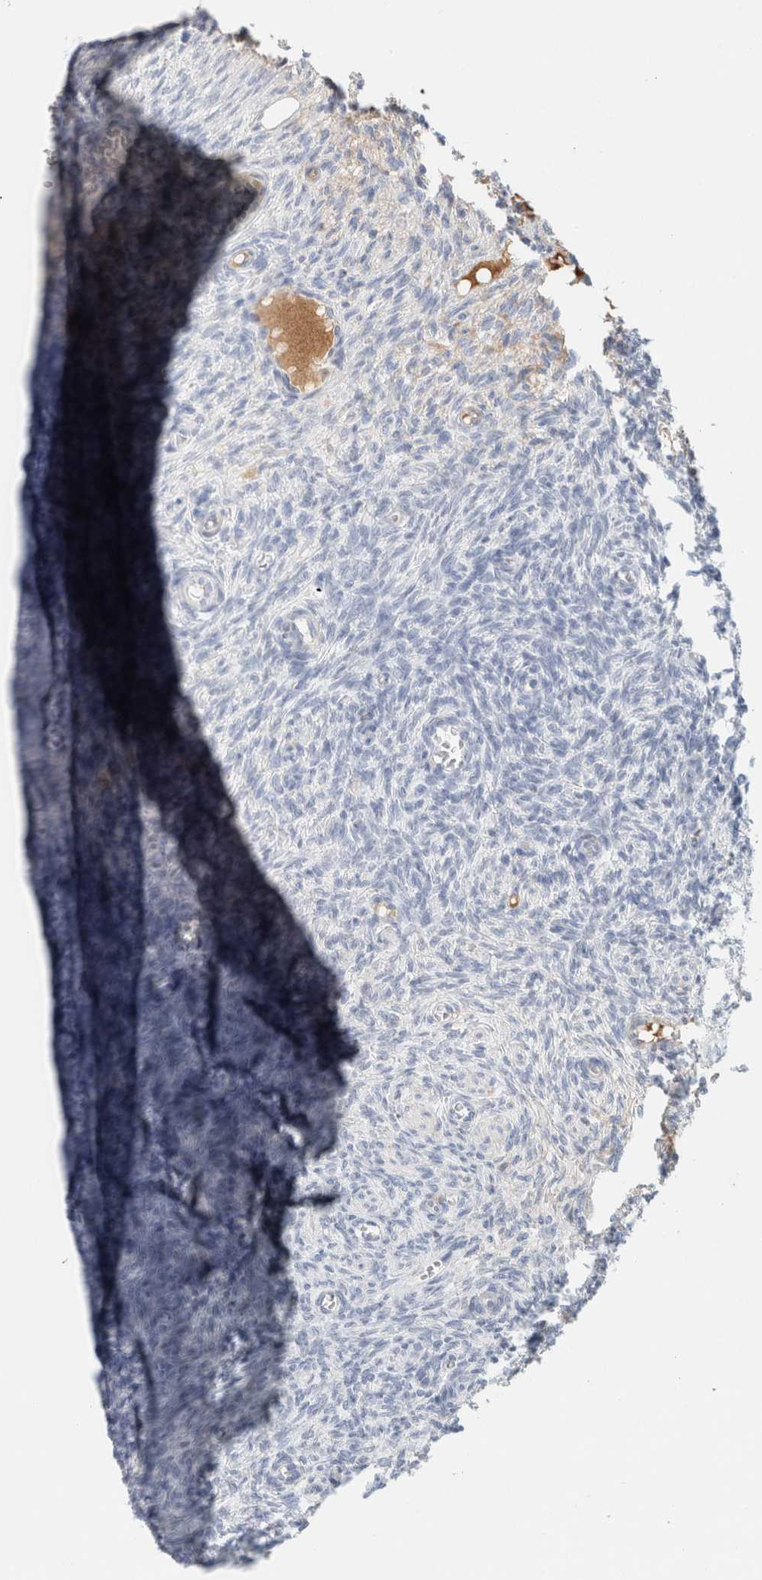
{"staining": {"intensity": "negative", "quantity": "none", "location": "none"}, "tissue": "ovary", "cell_type": "Ovarian stroma cells", "image_type": "normal", "snomed": [{"axis": "morphology", "description": "Normal tissue, NOS"}, {"axis": "topography", "description": "Ovary"}], "caption": "Immunohistochemical staining of unremarkable human ovary shows no significant staining in ovarian stroma cells.", "gene": "IL6", "patient": {"sex": "female", "age": 27}}